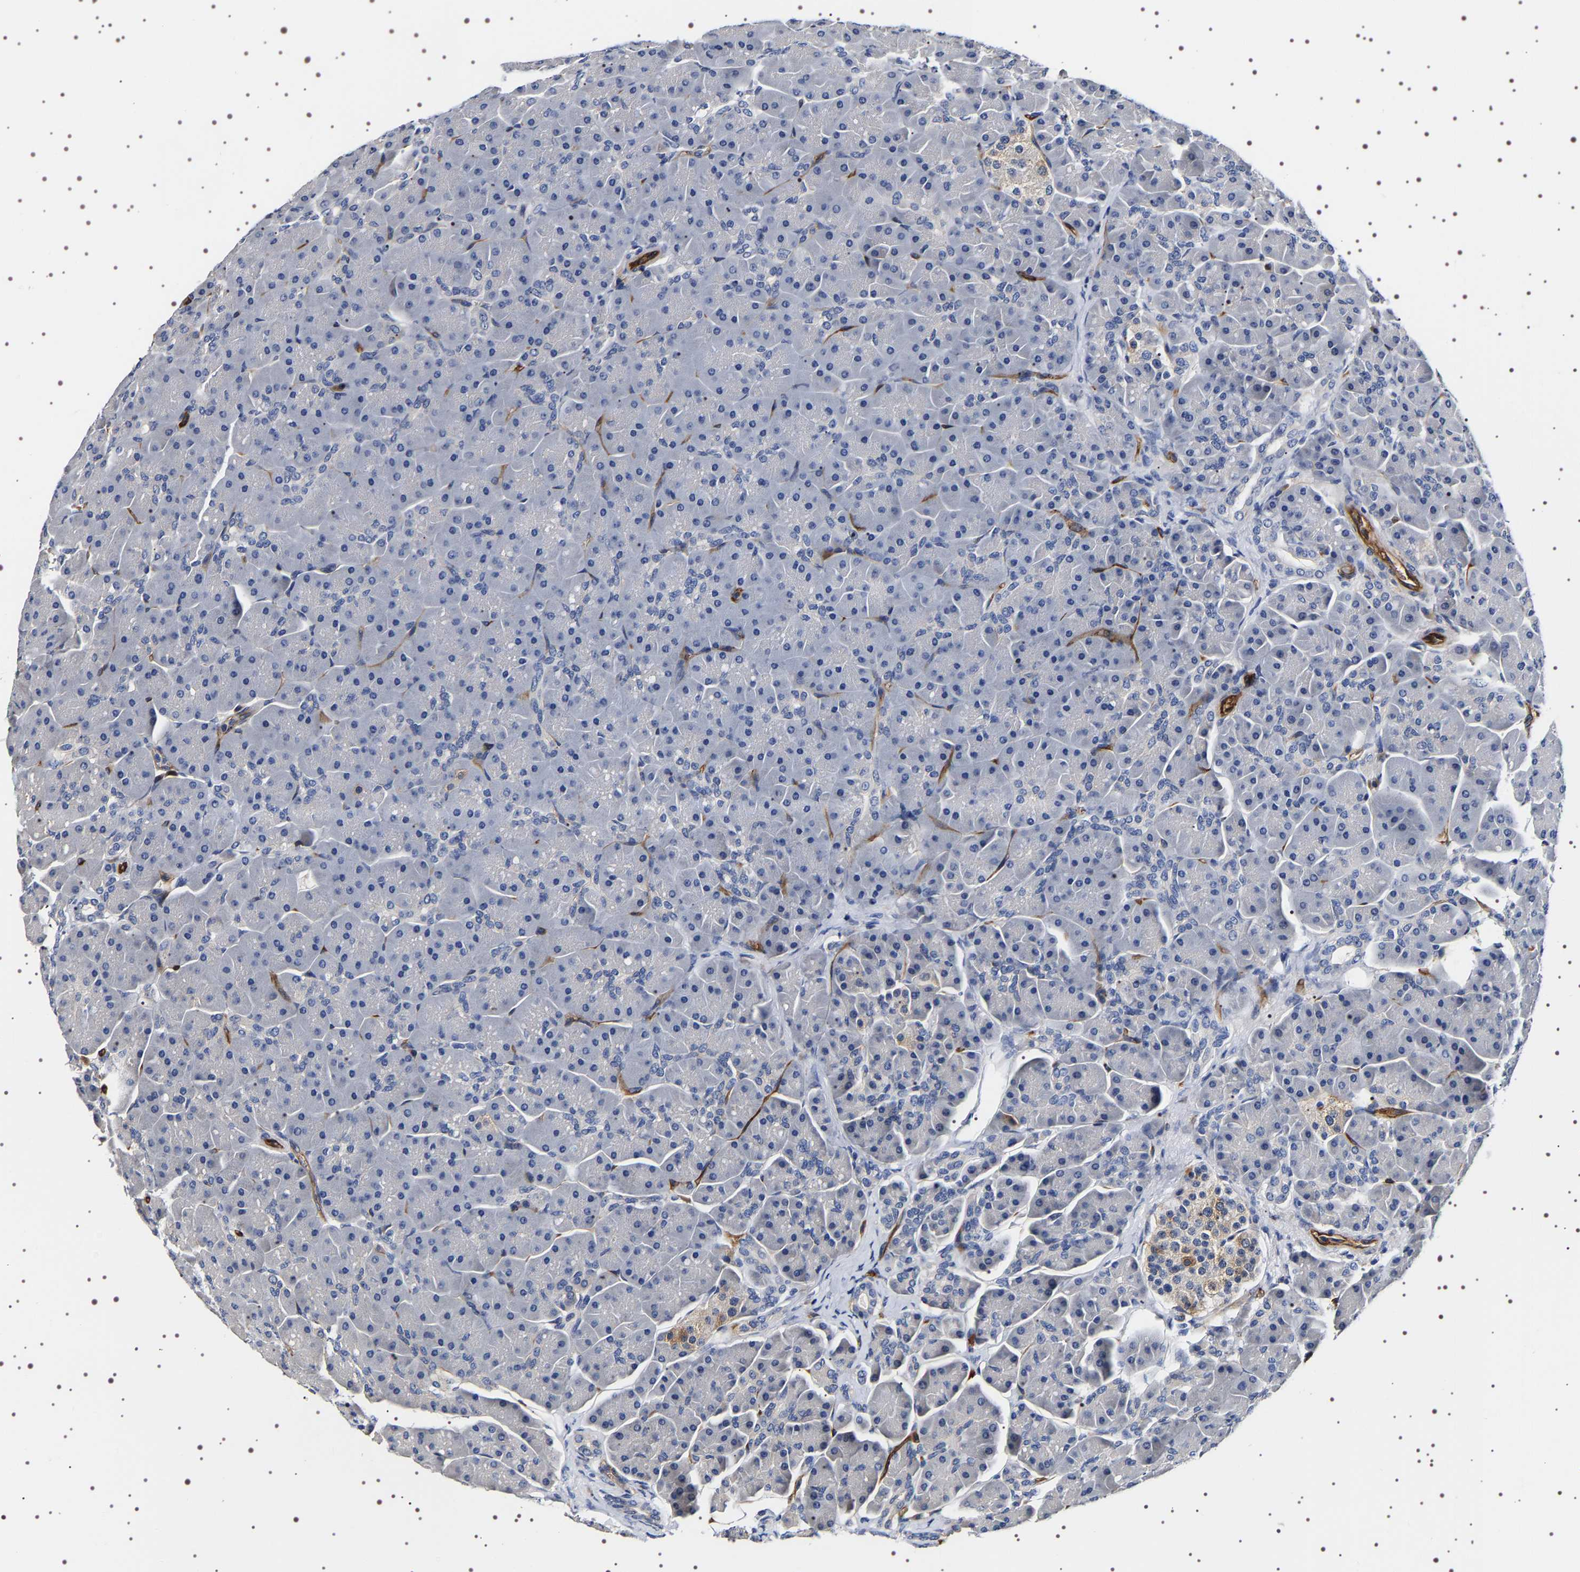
{"staining": {"intensity": "negative", "quantity": "none", "location": "none"}, "tissue": "pancreas", "cell_type": "Exocrine glandular cells", "image_type": "normal", "snomed": [{"axis": "morphology", "description": "Normal tissue, NOS"}, {"axis": "topography", "description": "Pancreas"}], "caption": "This is an immunohistochemistry image of benign human pancreas. There is no expression in exocrine glandular cells.", "gene": "ALPL", "patient": {"sex": "male", "age": 66}}